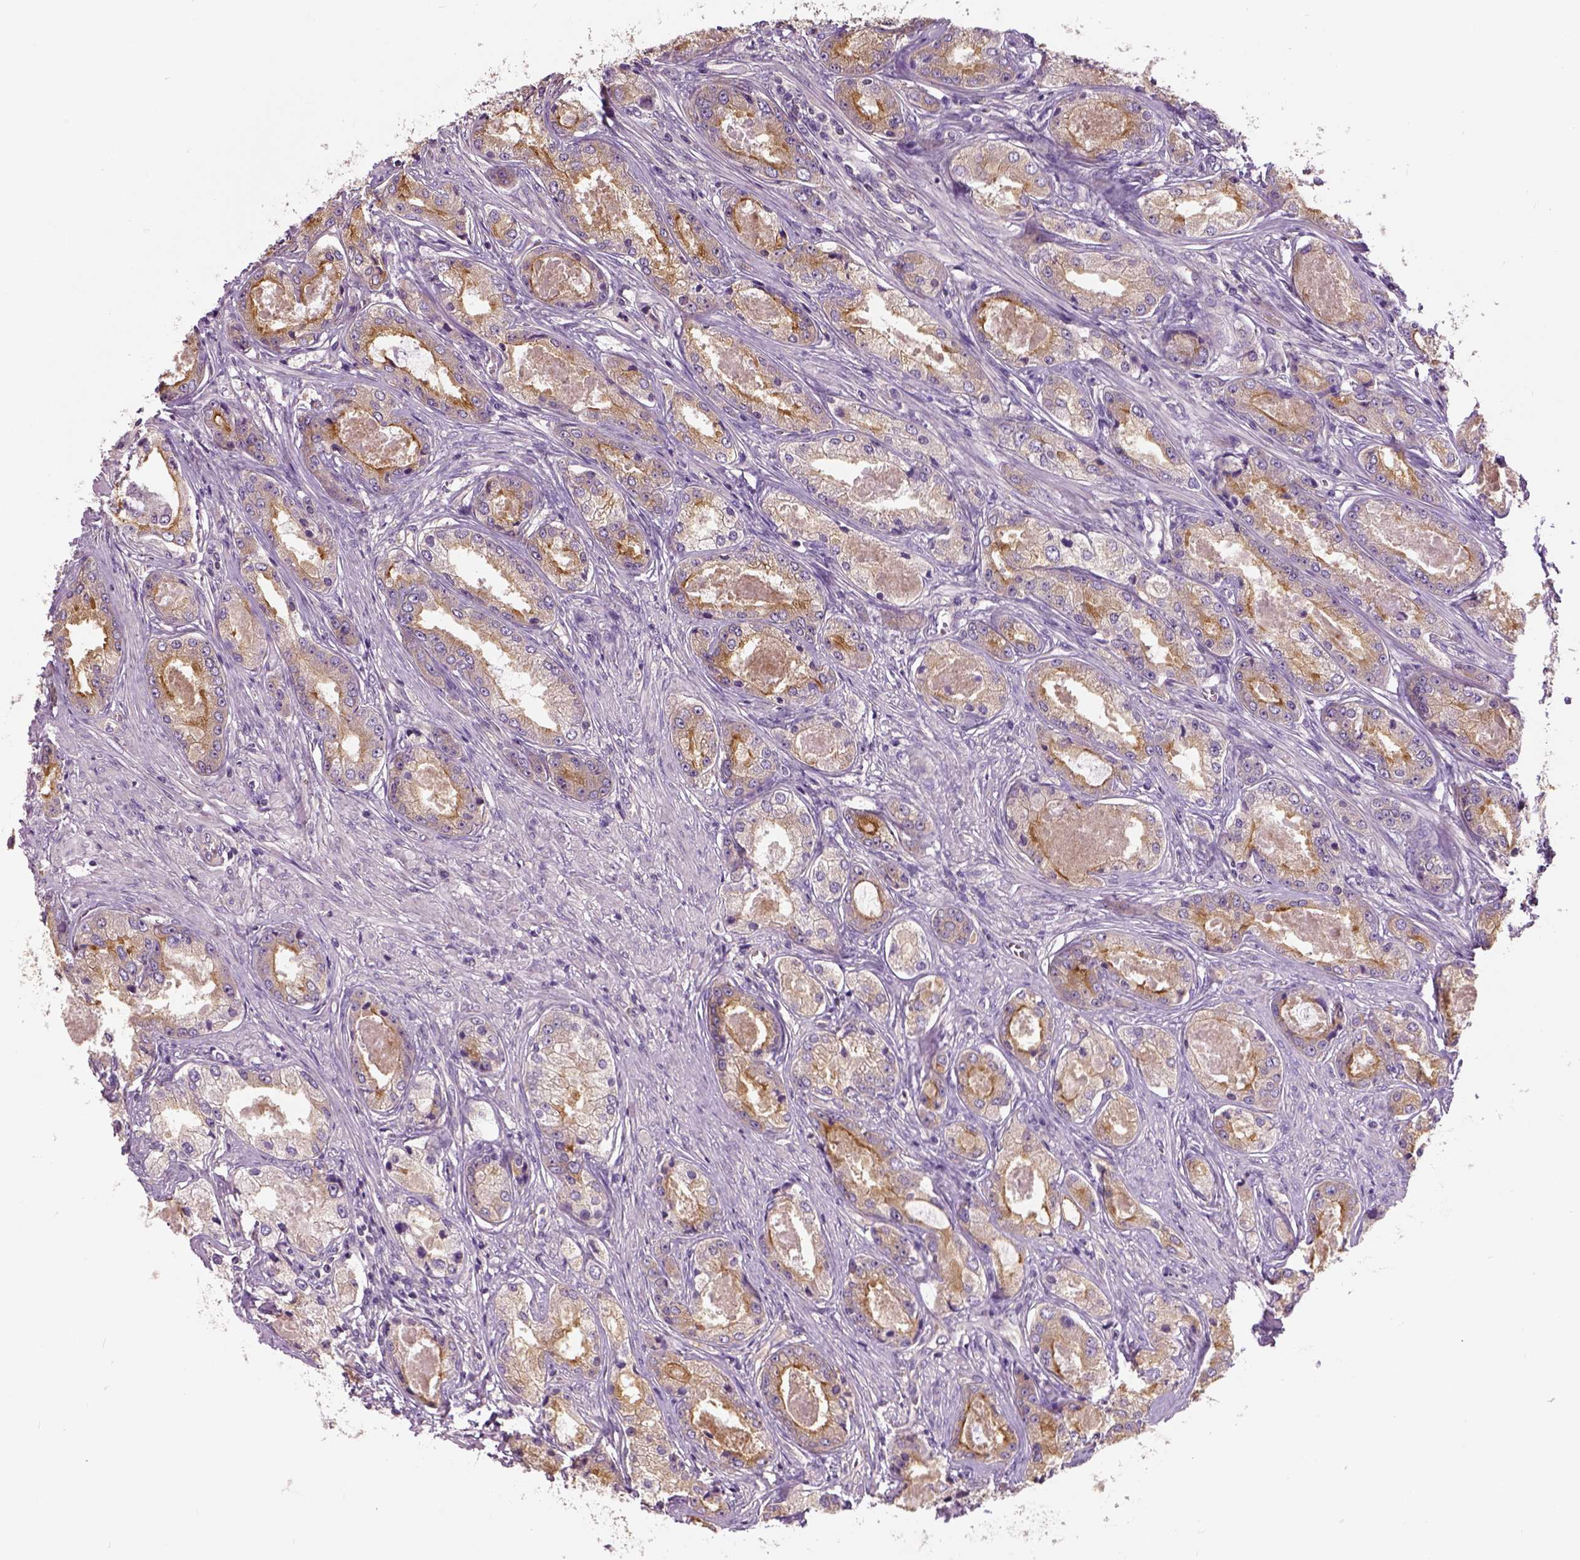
{"staining": {"intensity": "moderate", "quantity": "<25%", "location": "cytoplasmic/membranous"}, "tissue": "prostate cancer", "cell_type": "Tumor cells", "image_type": "cancer", "snomed": [{"axis": "morphology", "description": "Adenocarcinoma, Low grade"}, {"axis": "topography", "description": "Prostate"}], "caption": "There is low levels of moderate cytoplasmic/membranous expression in tumor cells of prostate cancer (adenocarcinoma (low-grade)), as demonstrated by immunohistochemical staining (brown color).", "gene": "CRACR2A", "patient": {"sex": "male", "age": 68}}